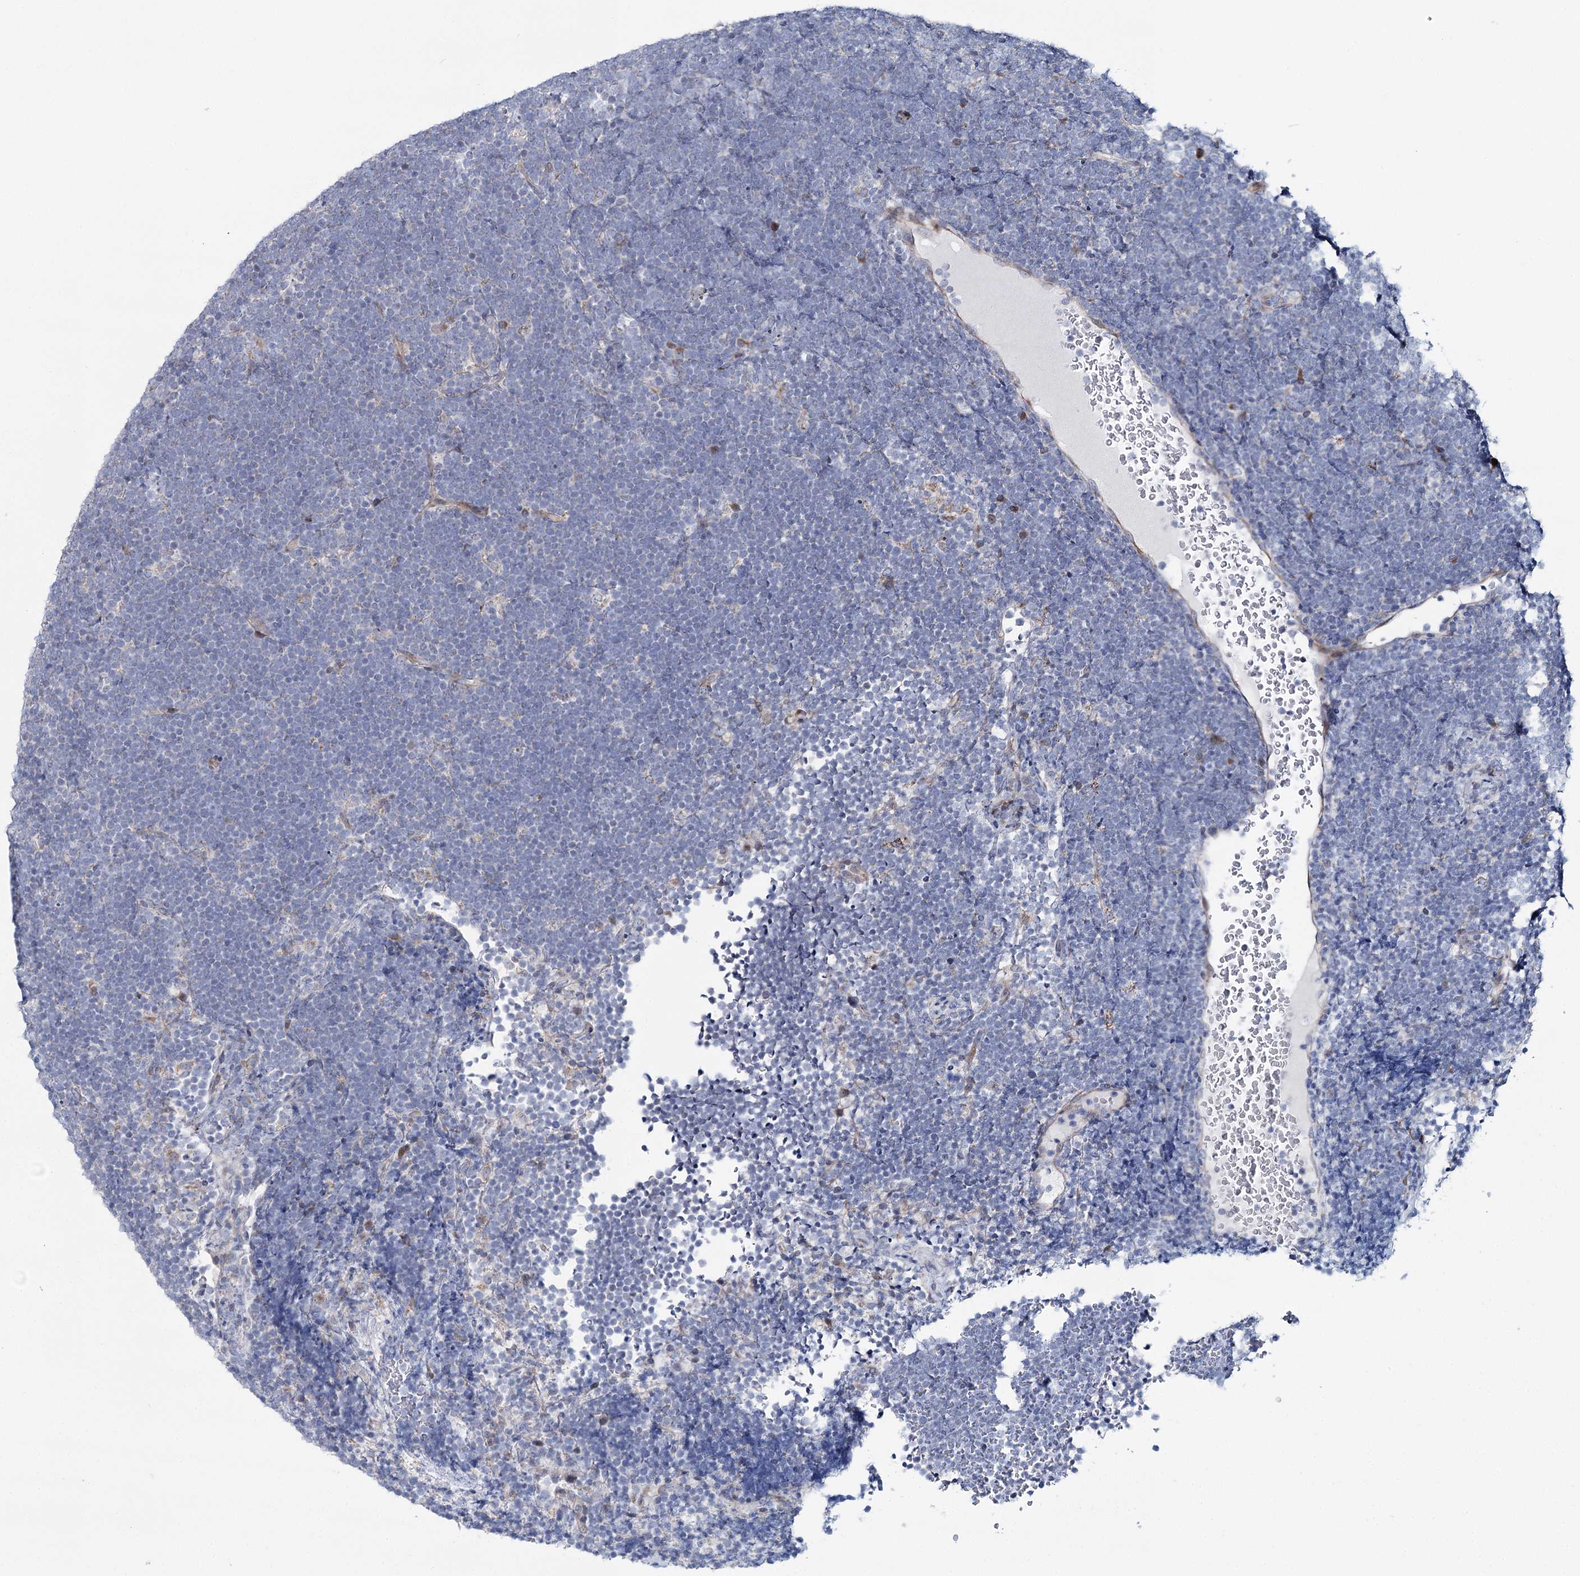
{"staining": {"intensity": "negative", "quantity": "none", "location": "none"}, "tissue": "lymphoma", "cell_type": "Tumor cells", "image_type": "cancer", "snomed": [{"axis": "morphology", "description": "Malignant lymphoma, non-Hodgkin's type, High grade"}, {"axis": "topography", "description": "Lymph node"}], "caption": "Immunohistochemistry (IHC) image of neoplastic tissue: human lymphoma stained with DAB displays no significant protein staining in tumor cells. The staining was performed using DAB to visualize the protein expression in brown, while the nuclei were stained in blue with hematoxylin (Magnification: 20x).", "gene": "CPLANE1", "patient": {"sex": "male", "age": 13}}